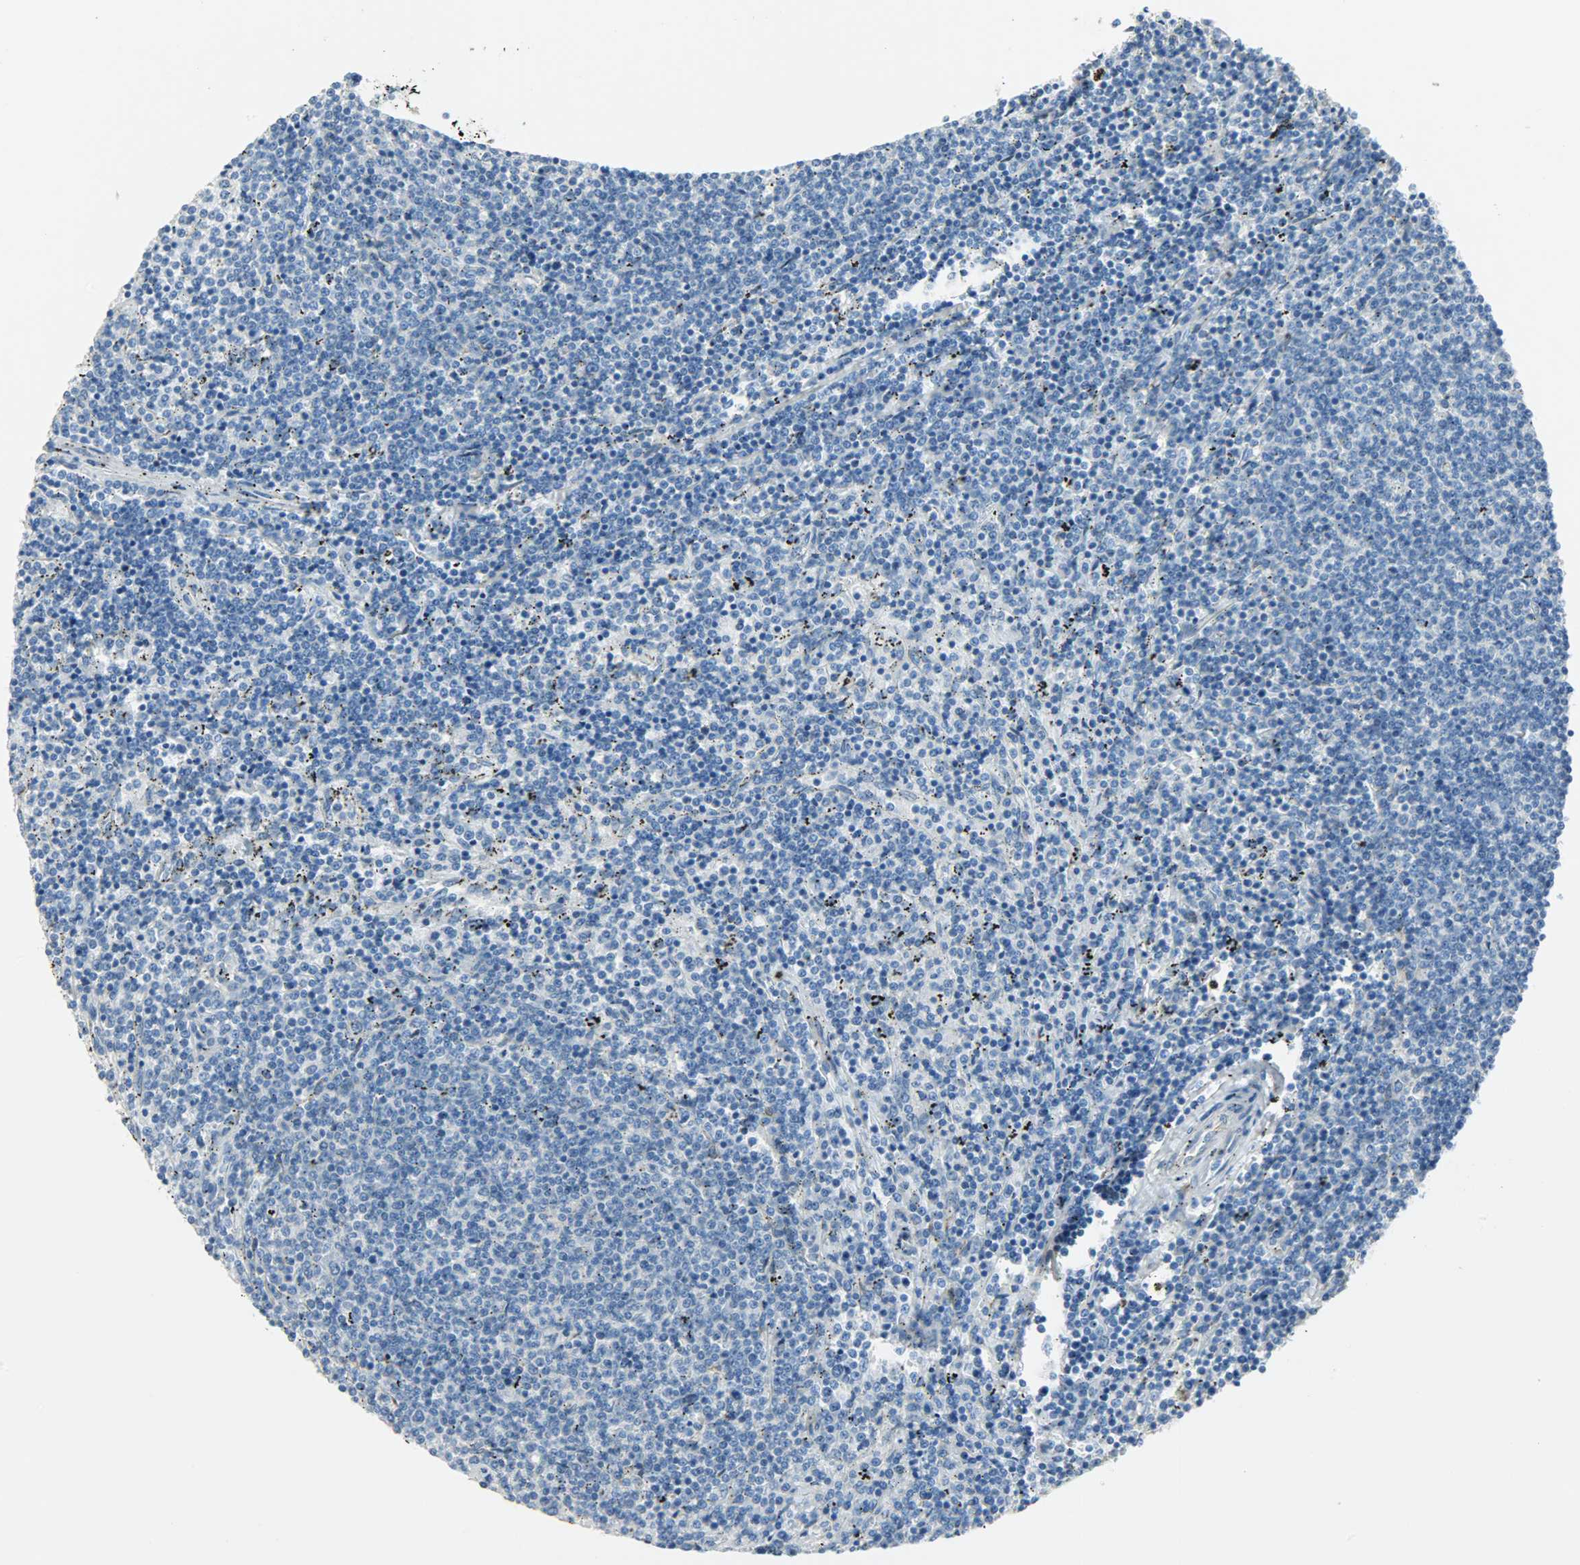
{"staining": {"intensity": "negative", "quantity": "none", "location": "none"}, "tissue": "lymphoma", "cell_type": "Tumor cells", "image_type": "cancer", "snomed": [{"axis": "morphology", "description": "Malignant lymphoma, non-Hodgkin's type, Low grade"}, {"axis": "topography", "description": "Spleen"}], "caption": "Tumor cells show no significant staining in lymphoma.", "gene": "PKD2", "patient": {"sex": "female", "age": 50}}